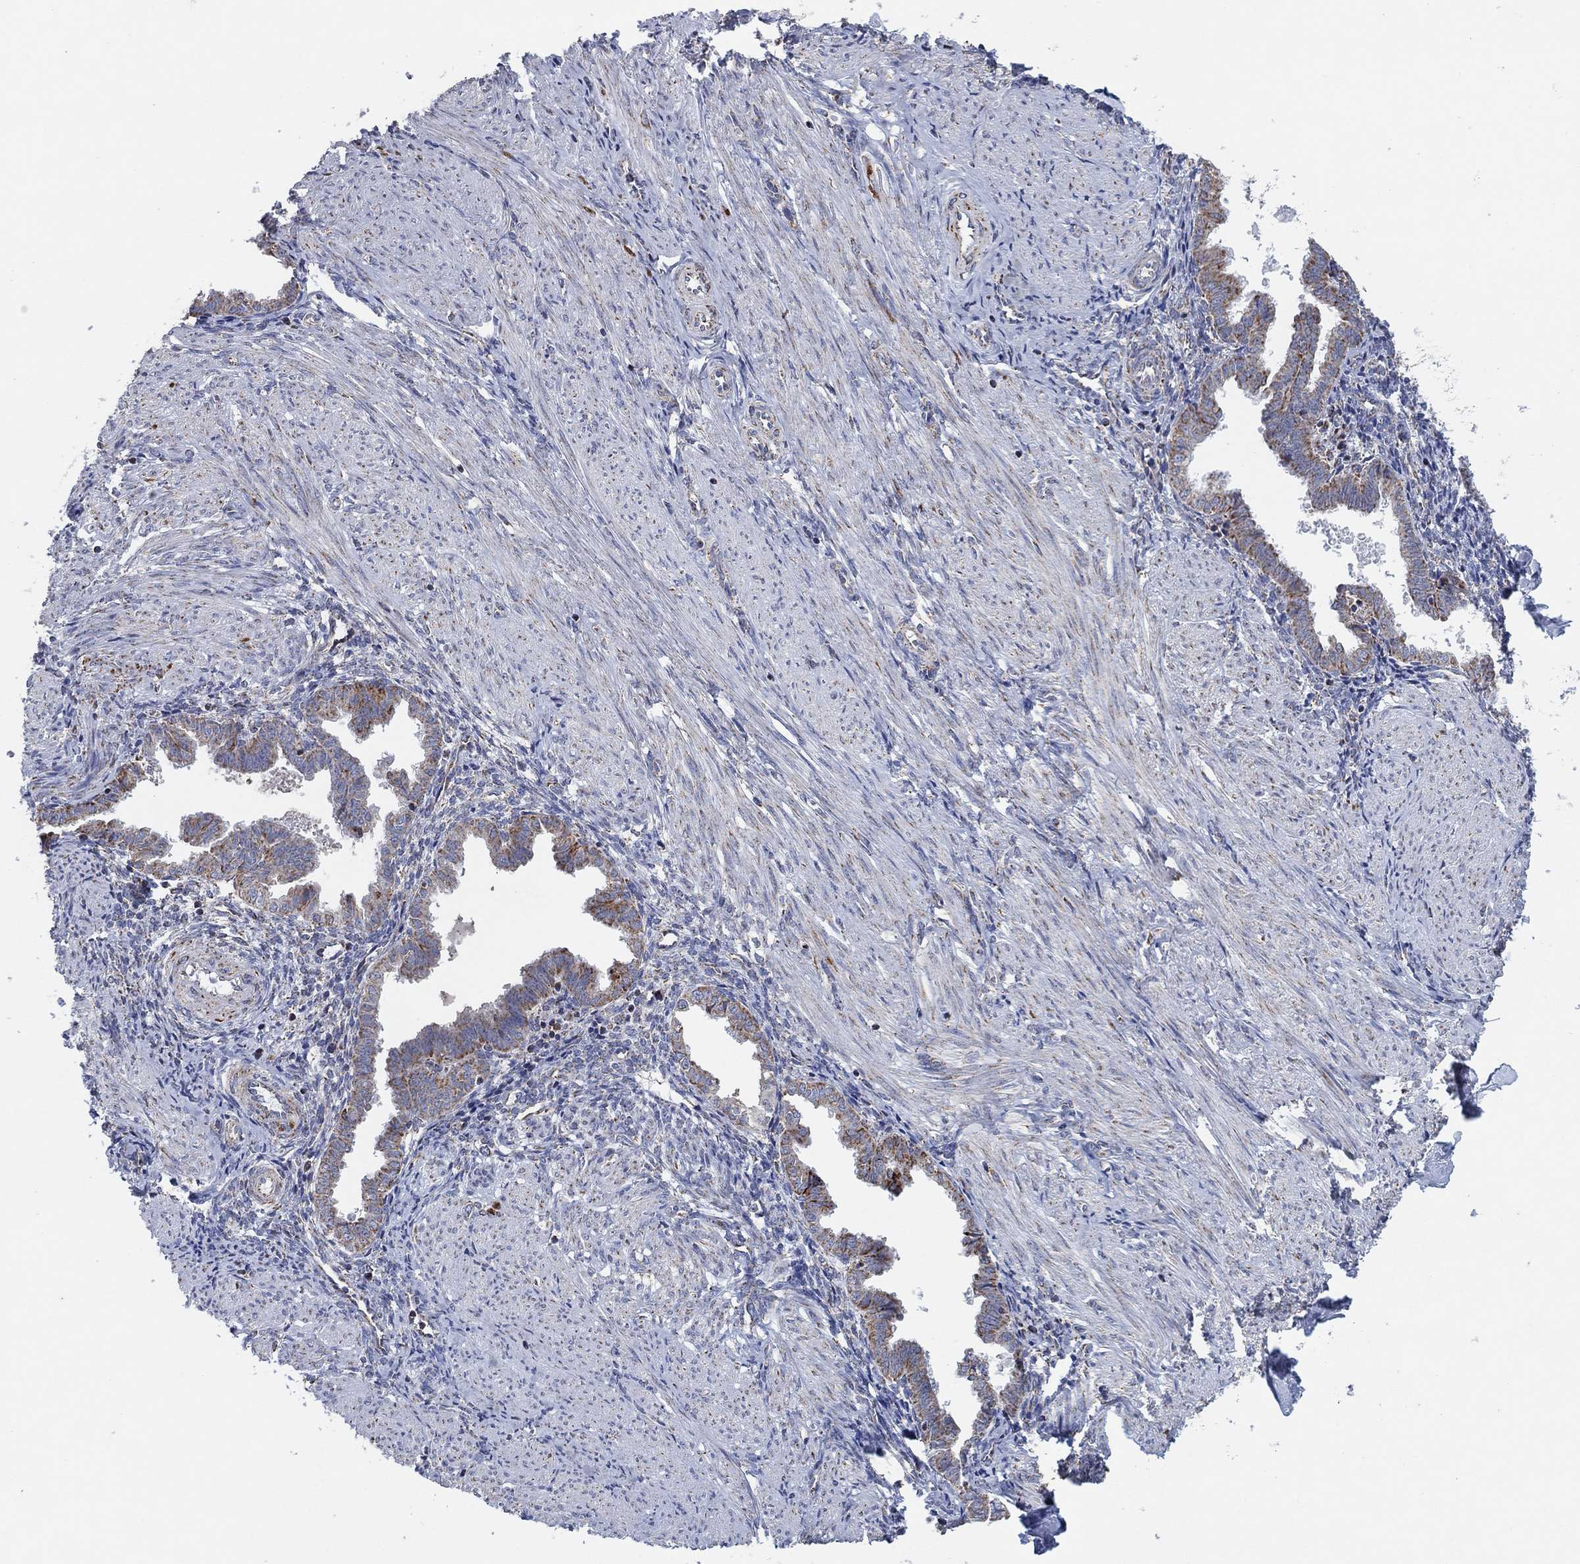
{"staining": {"intensity": "negative", "quantity": "none", "location": "none"}, "tissue": "endometrium", "cell_type": "Cells in endometrial stroma", "image_type": "normal", "snomed": [{"axis": "morphology", "description": "Normal tissue, NOS"}, {"axis": "topography", "description": "Endometrium"}], "caption": "DAB immunohistochemical staining of unremarkable human endometrium displays no significant expression in cells in endometrial stroma. Nuclei are stained in blue.", "gene": "C9orf85", "patient": {"sex": "female", "age": 37}}